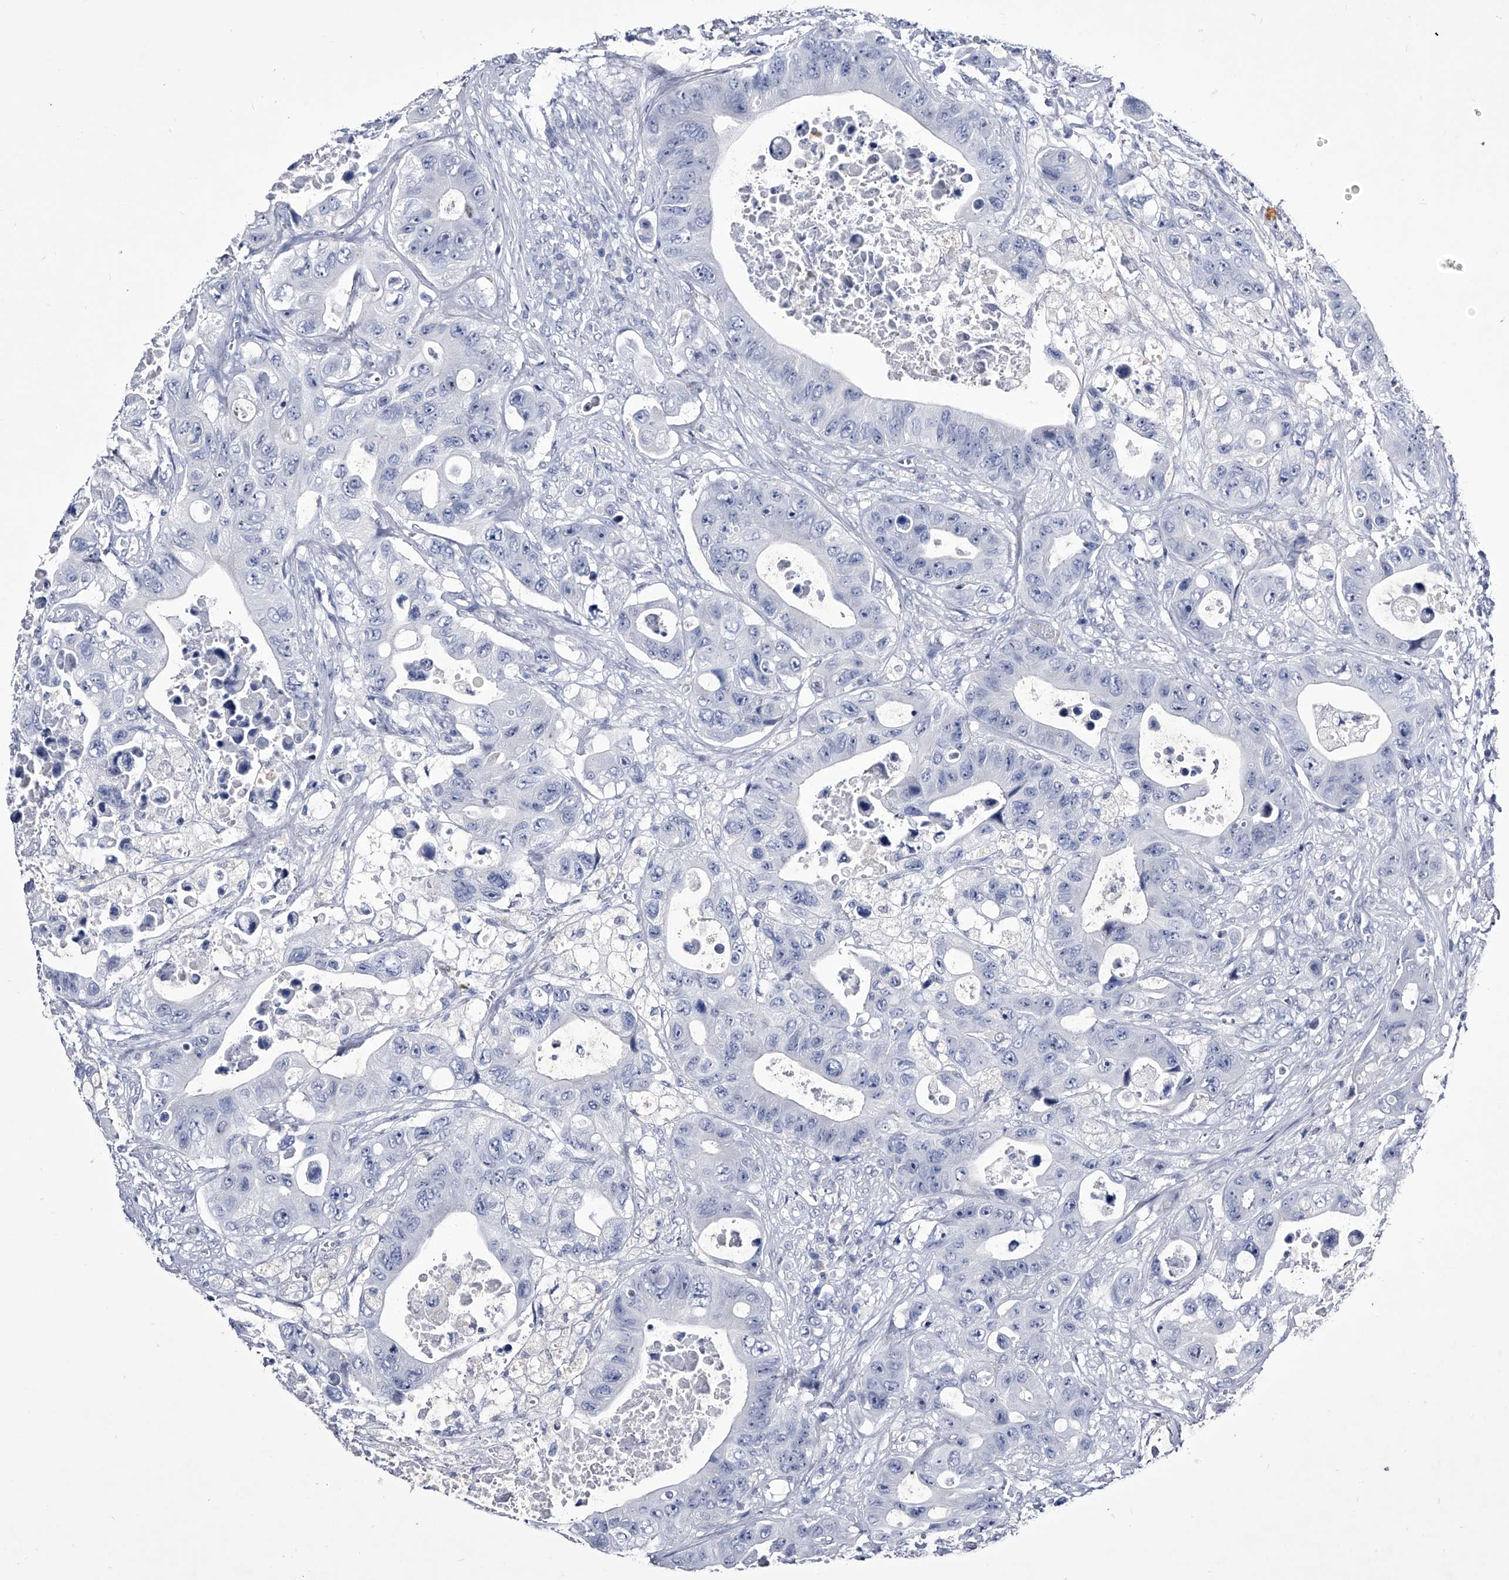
{"staining": {"intensity": "negative", "quantity": "none", "location": "none"}, "tissue": "colorectal cancer", "cell_type": "Tumor cells", "image_type": "cancer", "snomed": [{"axis": "morphology", "description": "Adenocarcinoma, NOS"}, {"axis": "topography", "description": "Colon"}], "caption": "A high-resolution image shows immunohistochemistry staining of adenocarcinoma (colorectal), which reveals no significant expression in tumor cells. The staining is performed using DAB brown chromogen with nuclei counter-stained in using hematoxylin.", "gene": "CRISP2", "patient": {"sex": "female", "age": 46}}